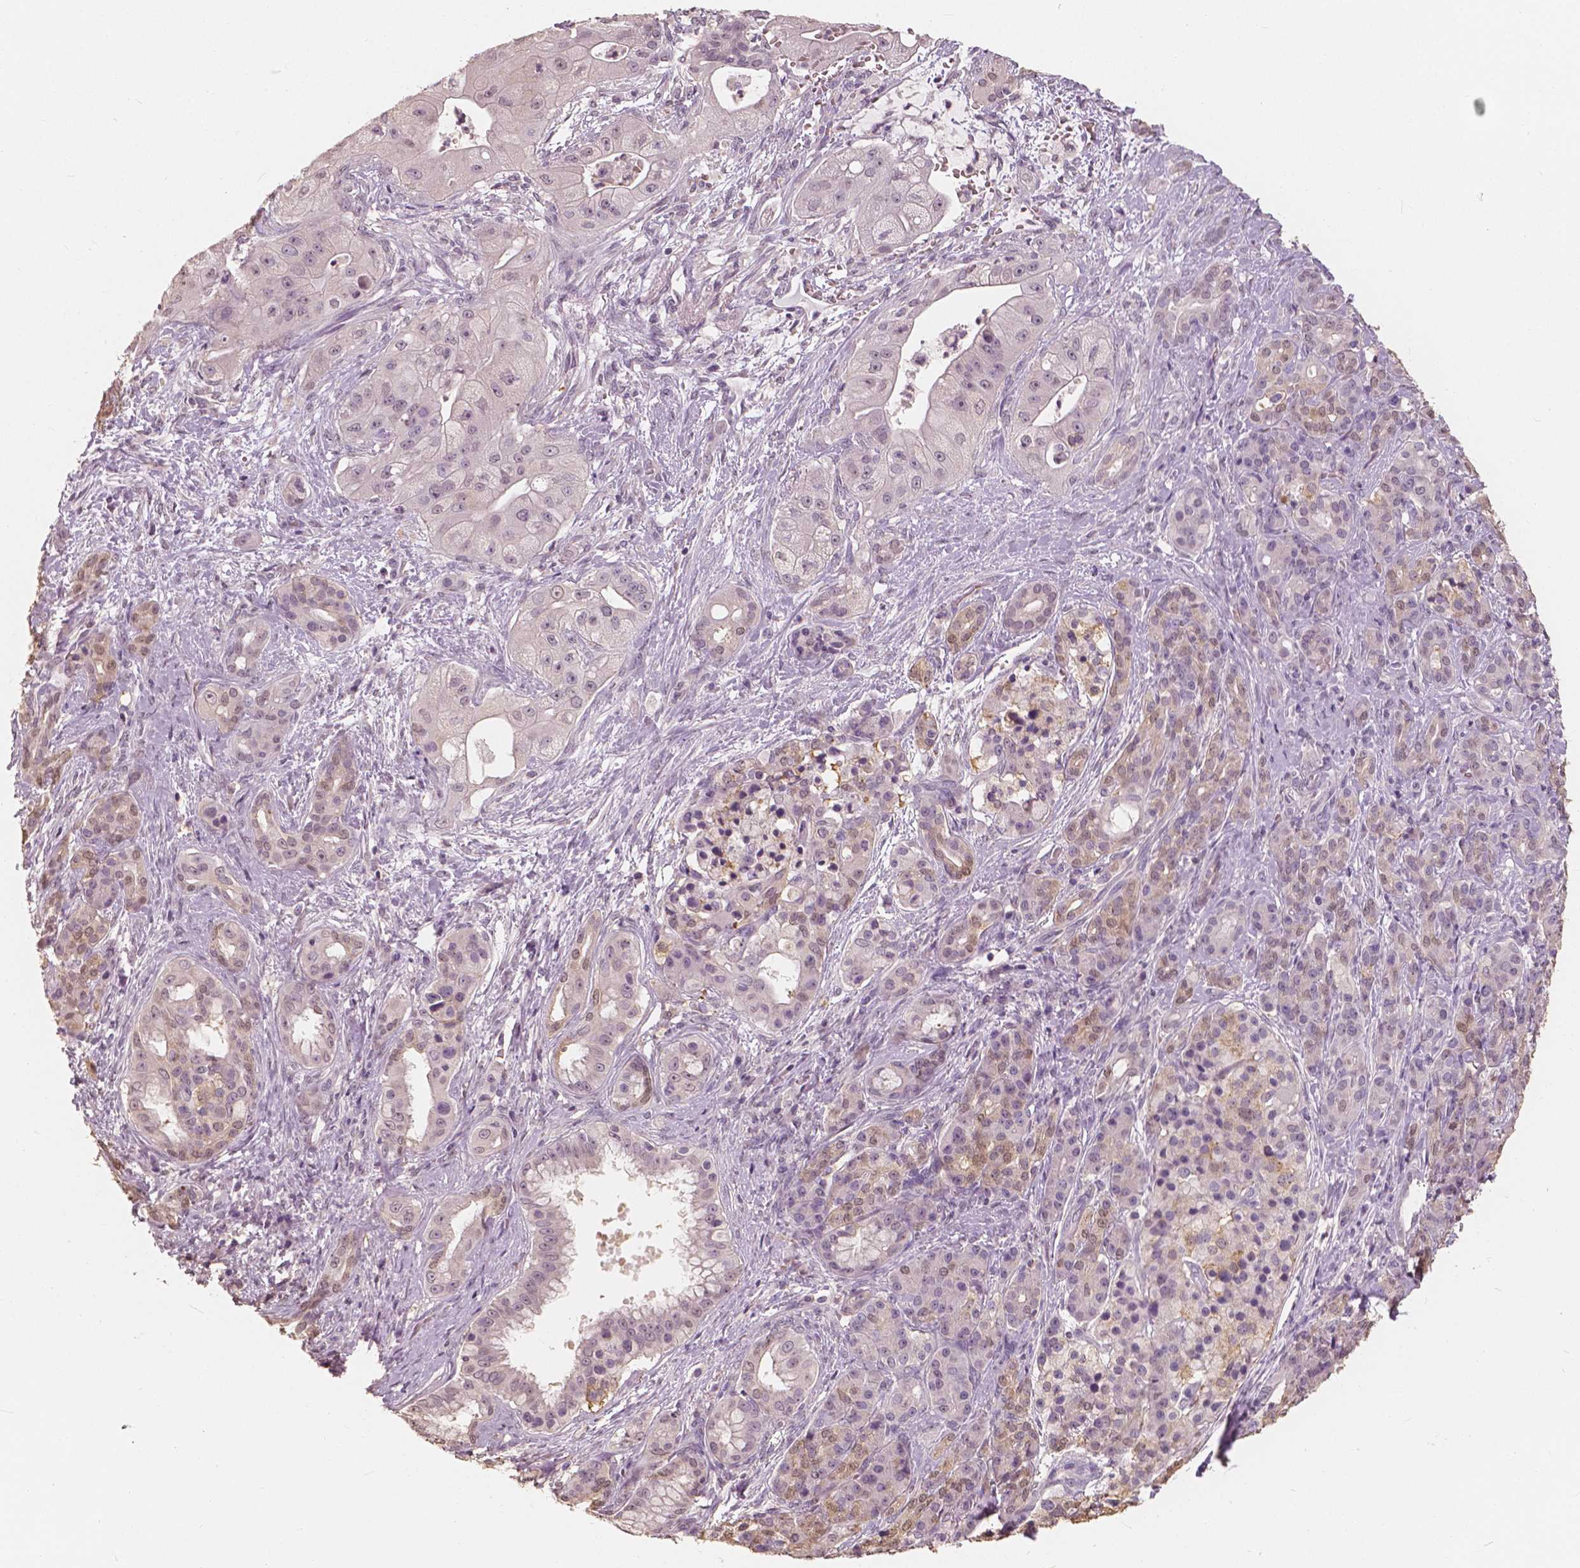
{"staining": {"intensity": "weak", "quantity": "25%-75%", "location": "nuclear"}, "tissue": "pancreatic cancer", "cell_type": "Tumor cells", "image_type": "cancer", "snomed": [{"axis": "morphology", "description": "Normal tissue, NOS"}, {"axis": "morphology", "description": "Inflammation, NOS"}, {"axis": "morphology", "description": "Adenocarcinoma, NOS"}, {"axis": "topography", "description": "Pancreas"}], "caption": "The image demonstrates staining of adenocarcinoma (pancreatic), revealing weak nuclear protein expression (brown color) within tumor cells.", "gene": "SAT2", "patient": {"sex": "male", "age": 57}}